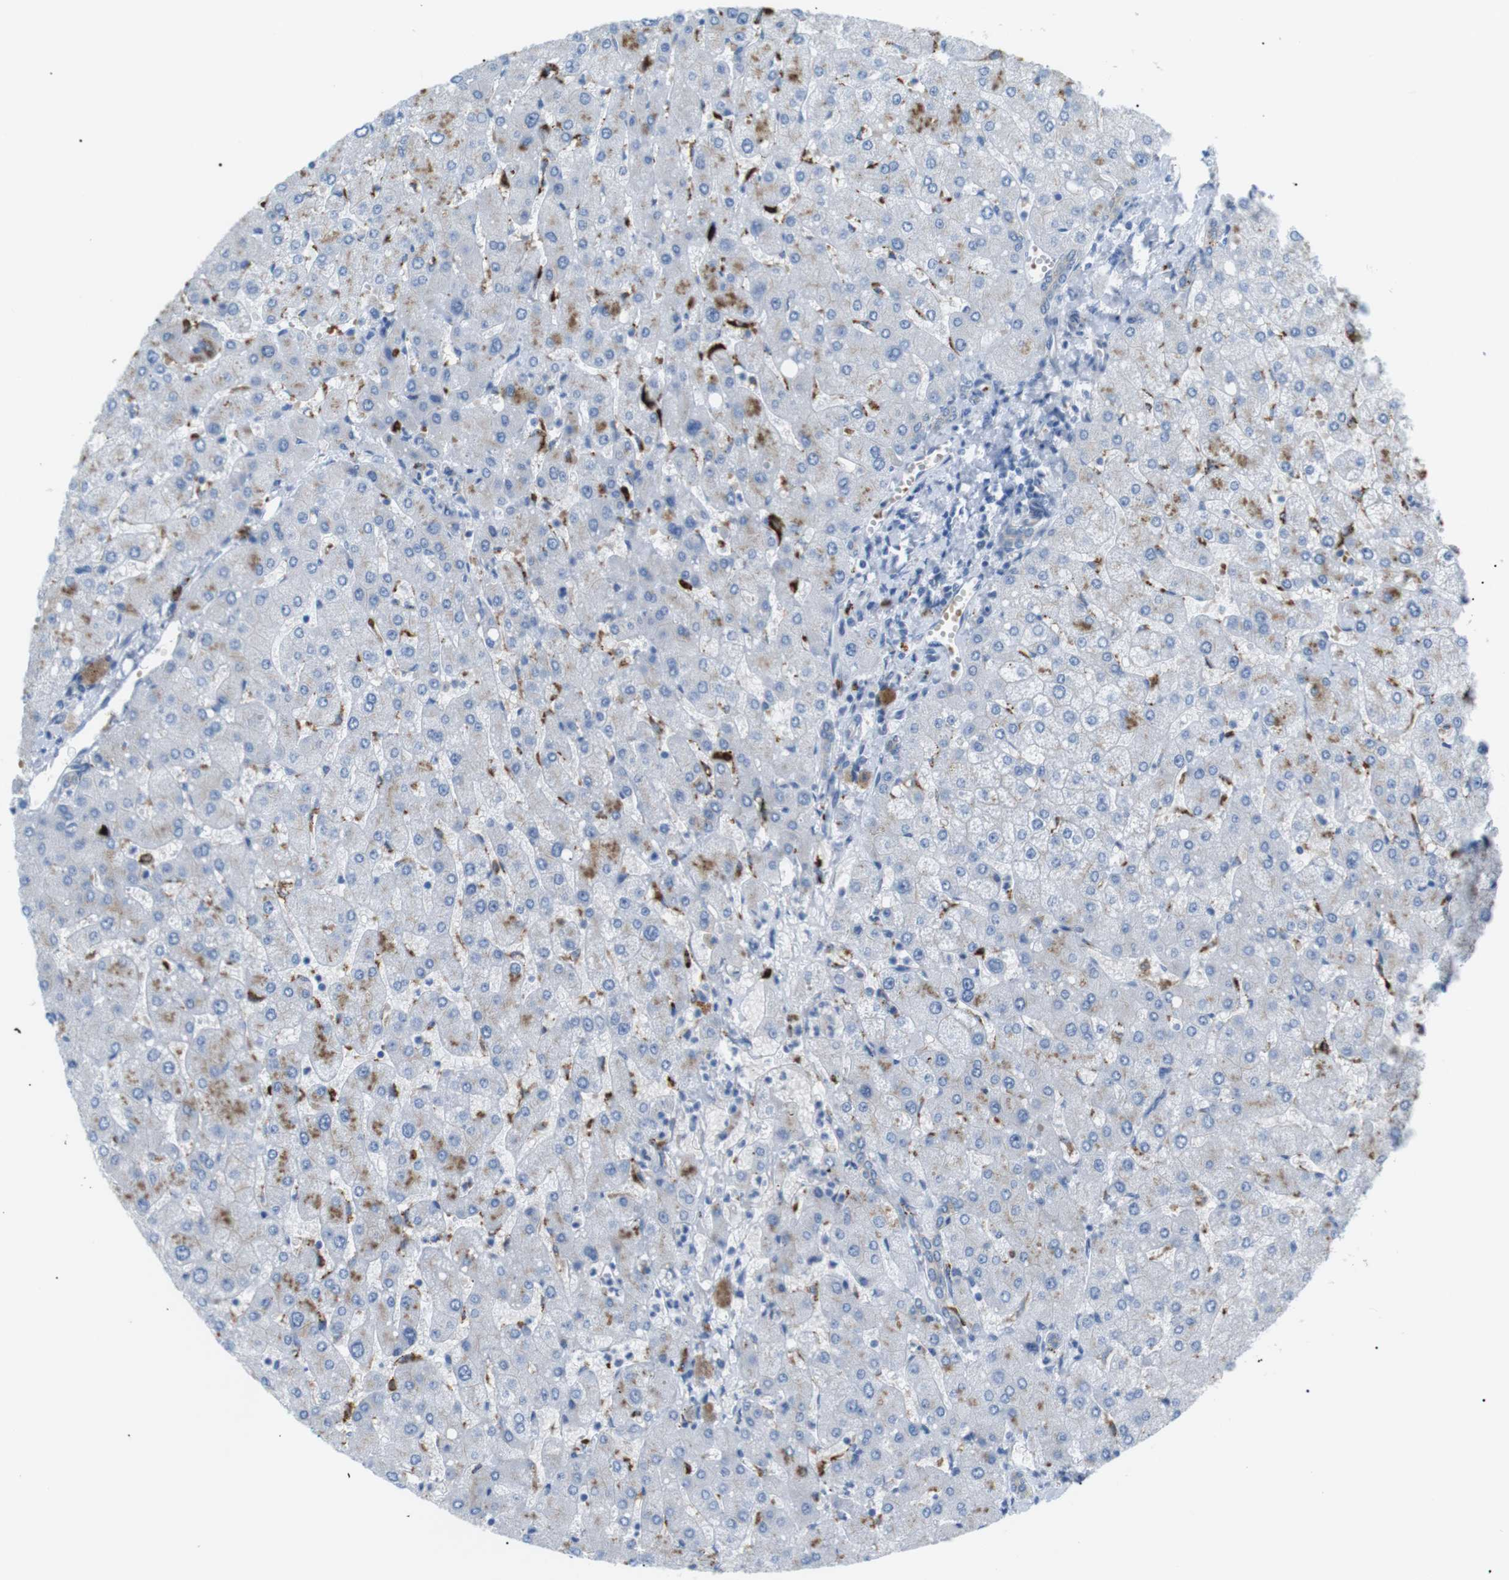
{"staining": {"intensity": "negative", "quantity": "none", "location": "none"}, "tissue": "liver", "cell_type": "Cholangiocytes", "image_type": "normal", "snomed": [{"axis": "morphology", "description": "Normal tissue, NOS"}, {"axis": "topography", "description": "Liver"}], "caption": "Immunohistochemistry of unremarkable human liver reveals no staining in cholangiocytes.", "gene": "B4GALNT2", "patient": {"sex": "male", "age": 55}}